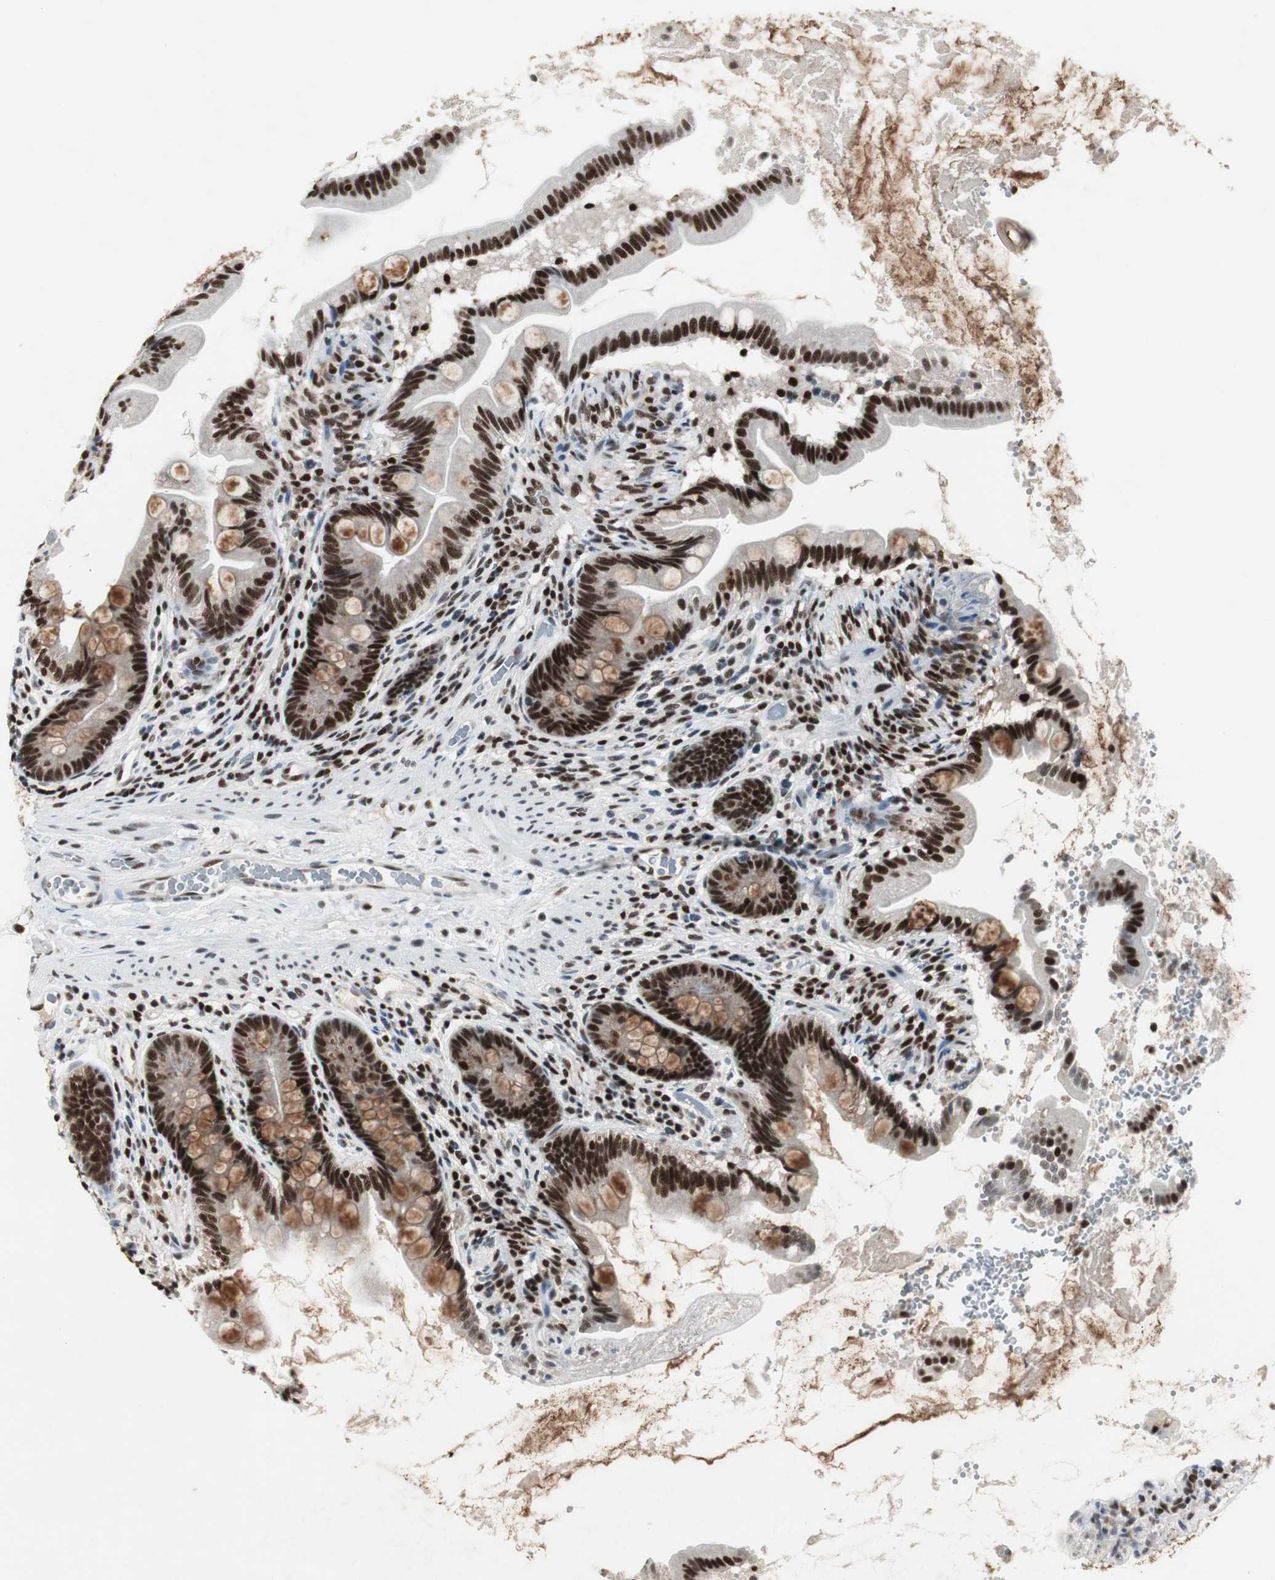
{"staining": {"intensity": "strong", "quantity": ">75%", "location": "nuclear"}, "tissue": "small intestine", "cell_type": "Glandular cells", "image_type": "normal", "snomed": [{"axis": "morphology", "description": "Normal tissue, NOS"}, {"axis": "topography", "description": "Small intestine"}], "caption": "Protein expression analysis of benign small intestine displays strong nuclear positivity in approximately >75% of glandular cells. (Brightfield microscopy of DAB IHC at high magnification).", "gene": "RAD9A", "patient": {"sex": "female", "age": 56}}